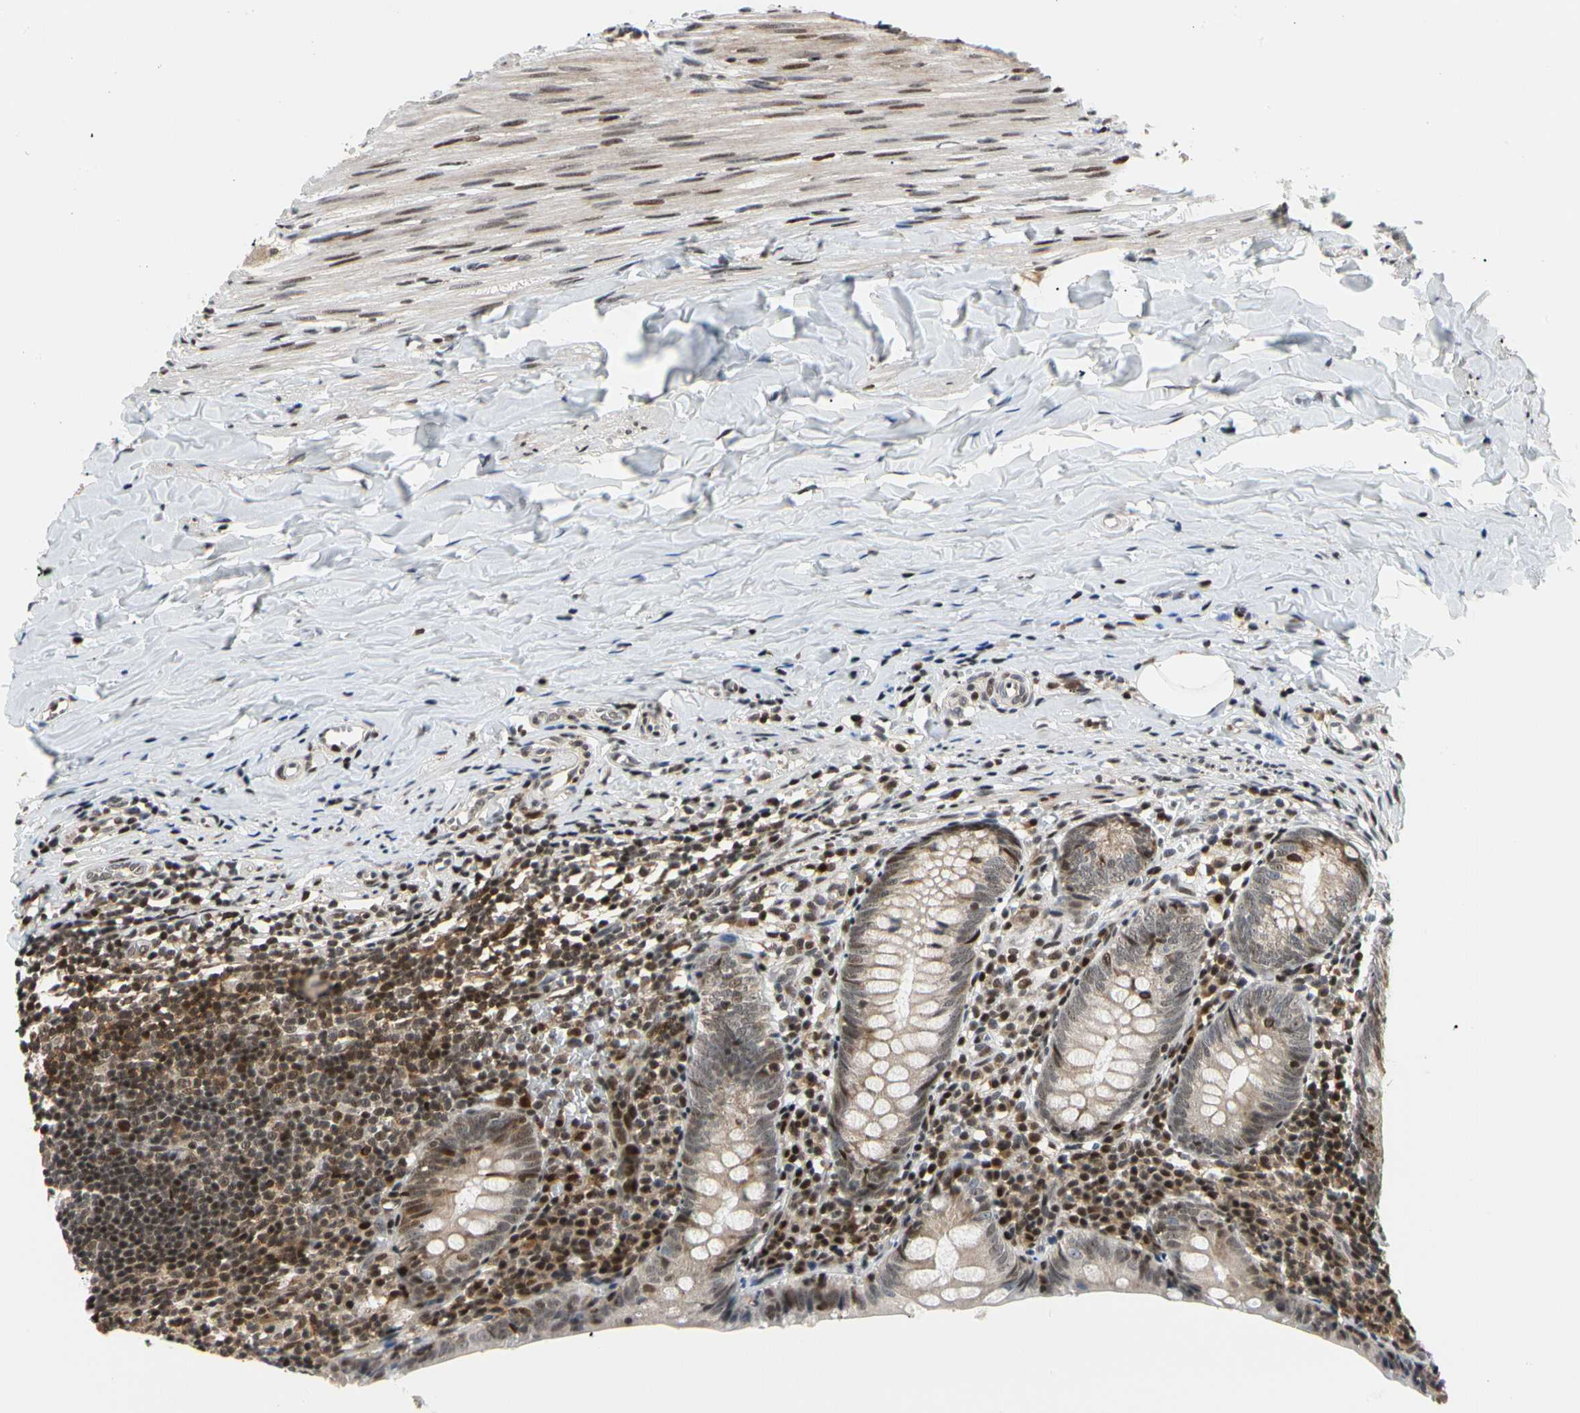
{"staining": {"intensity": "moderate", "quantity": ">75%", "location": "cytoplasmic/membranous"}, "tissue": "appendix", "cell_type": "Glandular cells", "image_type": "normal", "snomed": [{"axis": "morphology", "description": "Normal tissue, NOS"}, {"axis": "topography", "description": "Appendix"}], "caption": "Immunohistochemistry (IHC) of normal human appendix displays medium levels of moderate cytoplasmic/membranous expression in about >75% of glandular cells. (brown staining indicates protein expression, while blue staining denotes nuclei).", "gene": "E2F1", "patient": {"sex": "female", "age": 10}}